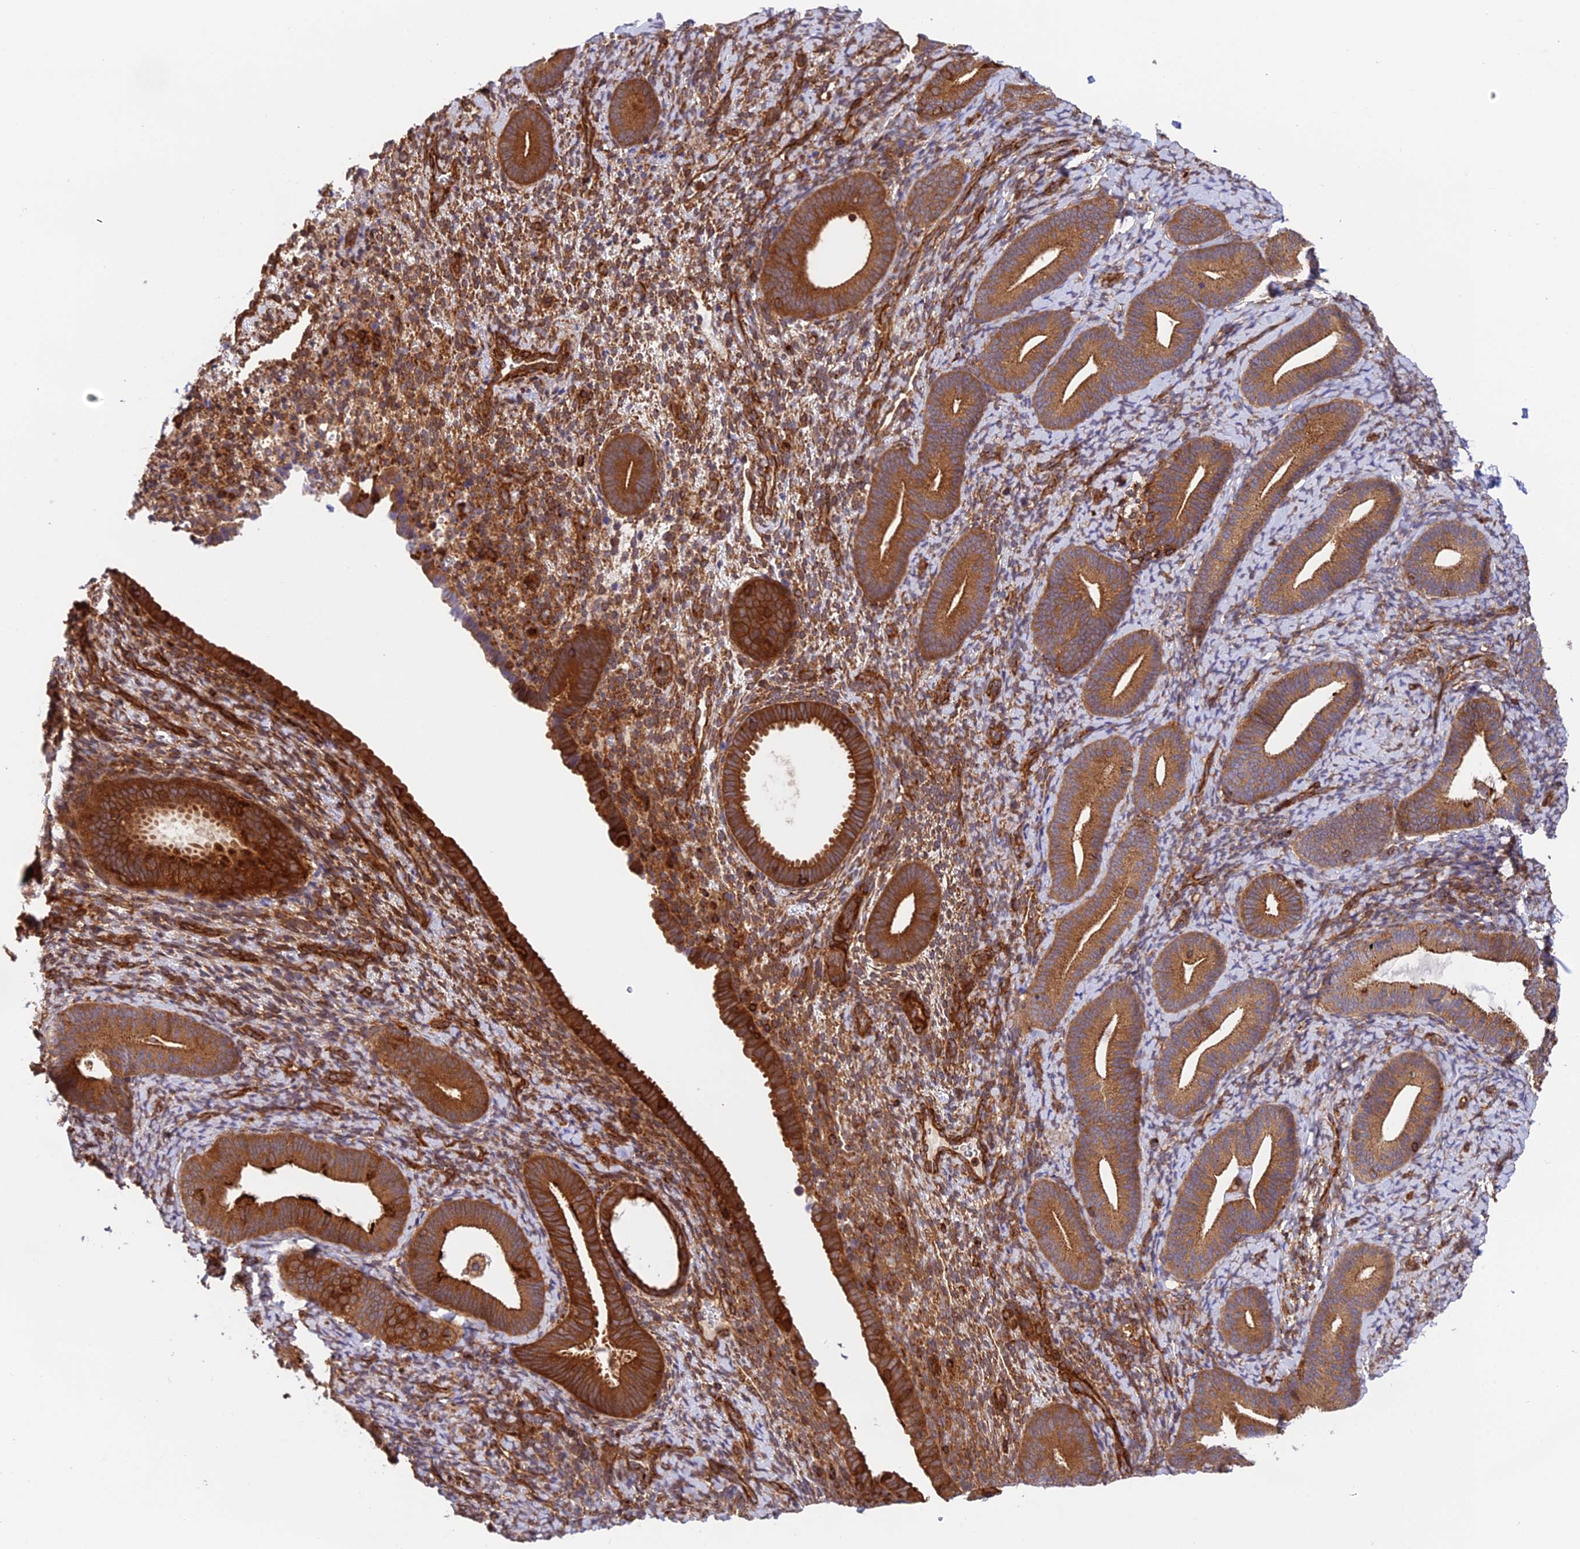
{"staining": {"intensity": "strong", "quantity": "<25%", "location": "cytoplasmic/membranous"}, "tissue": "endometrium", "cell_type": "Cells in endometrial stroma", "image_type": "normal", "snomed": [{"axis": "morphology", "description": "Normal tissue, NOS"}, {"axis": "topography", "description": "Endometrium"}], "caption": "About <25% of cells in endometrial stroma in unremarkable endometrium display strong cytoplasmic/membranous protein expression as visualized by brown immunohistochemical staining.", "gene": "EVI5L", "patient": {"sex": "female", "age": 65}}